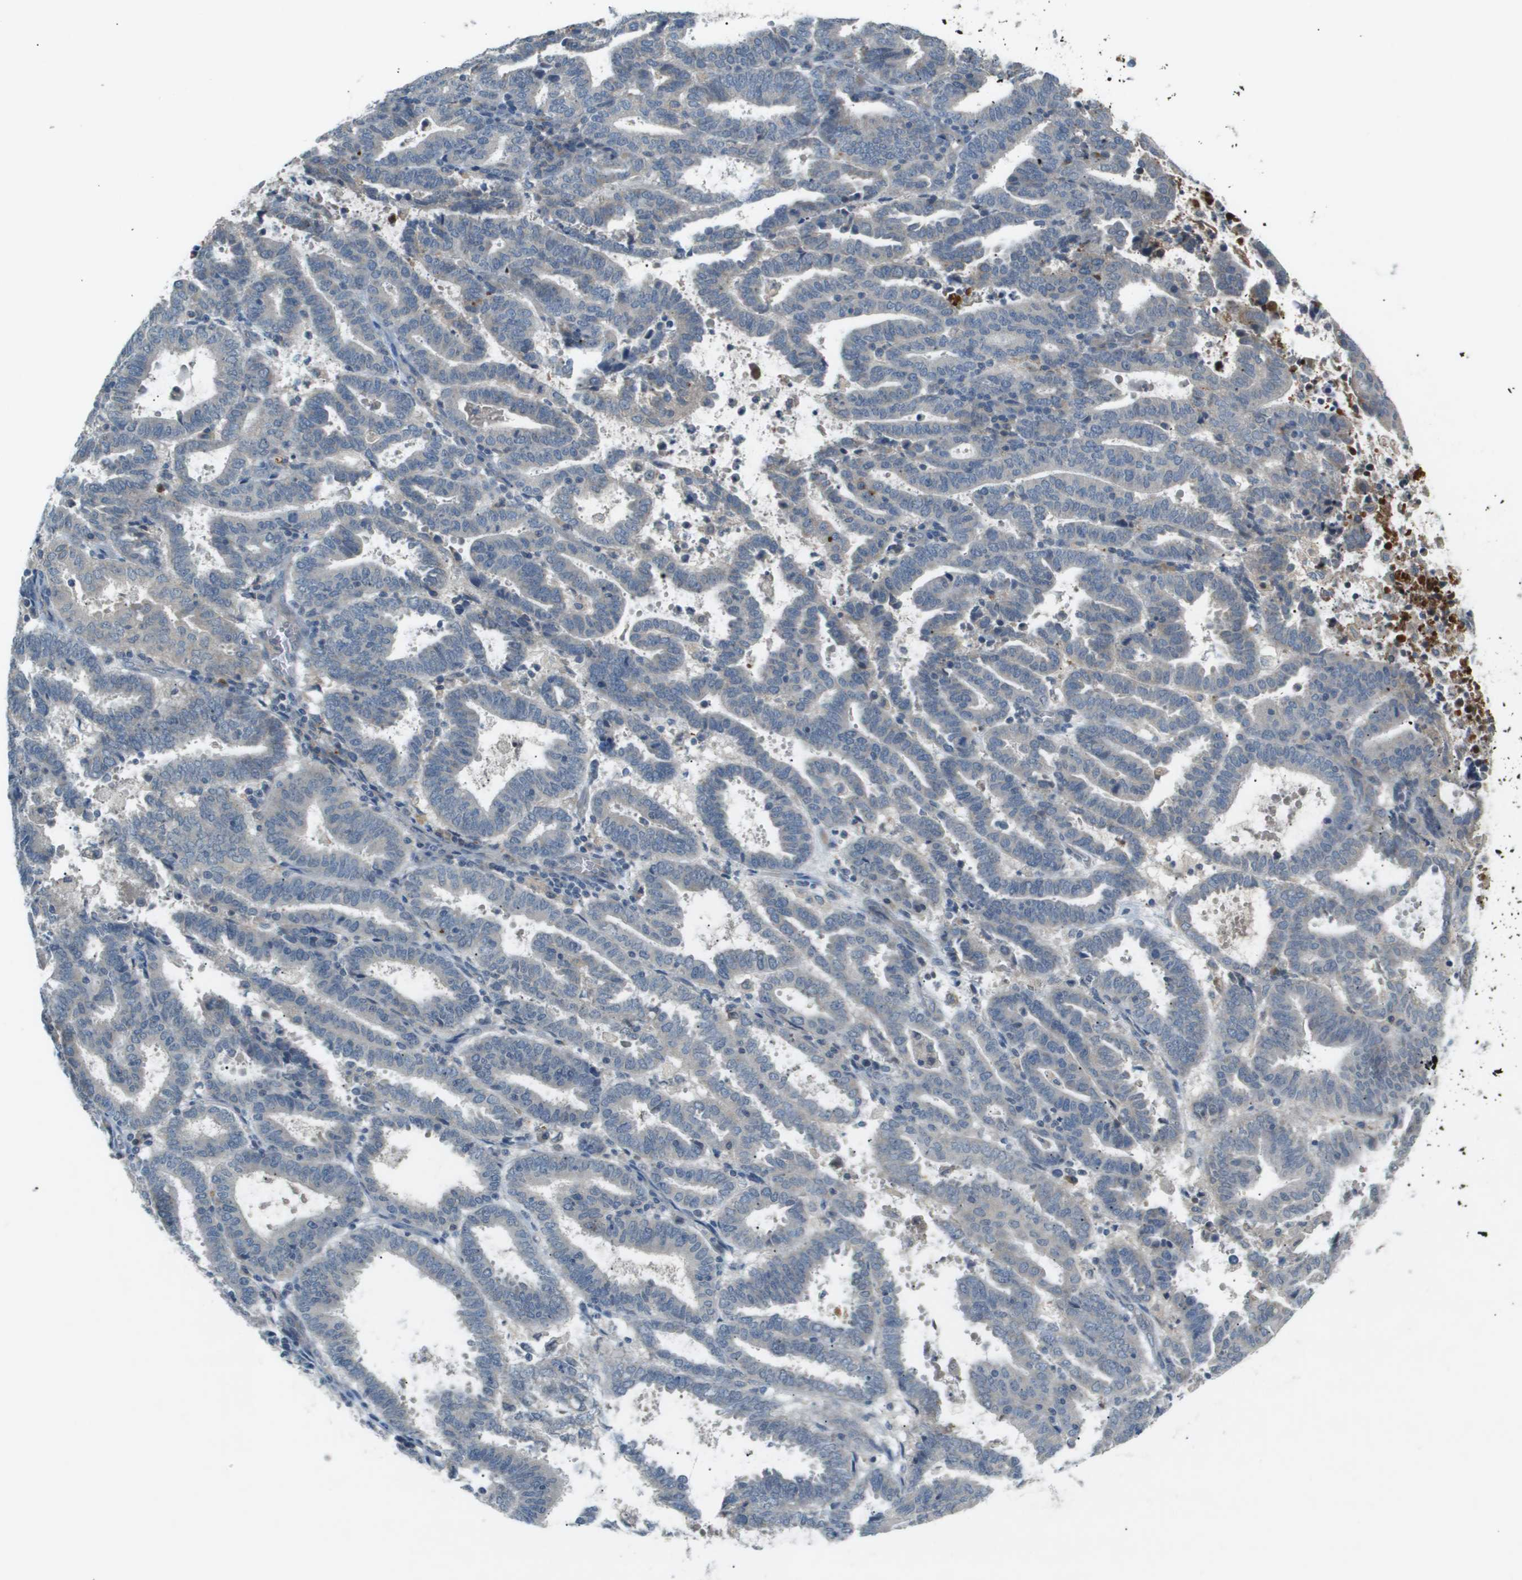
{"staining": {"intensity": "negative", "quantity": "none", "location": "none"}, "tissue": "endometrial cancer", "cell_type": "Tumor cells", "image_type": "cancer", "snomed": [{"axis": "morphology", "description": "Adenocarcinoma, NOS"}, {"axis": "topography", "description": "Uterus"}], "caption": "Micrograph shows no protein positivity in tumor cells of endometrial cancer tissue. (DAB immunohistochemistry (IHC) visualized using brightfield microscopy, high magnification).", "gene": "VTN", "patient": {"sex": "female", "age": 83}}